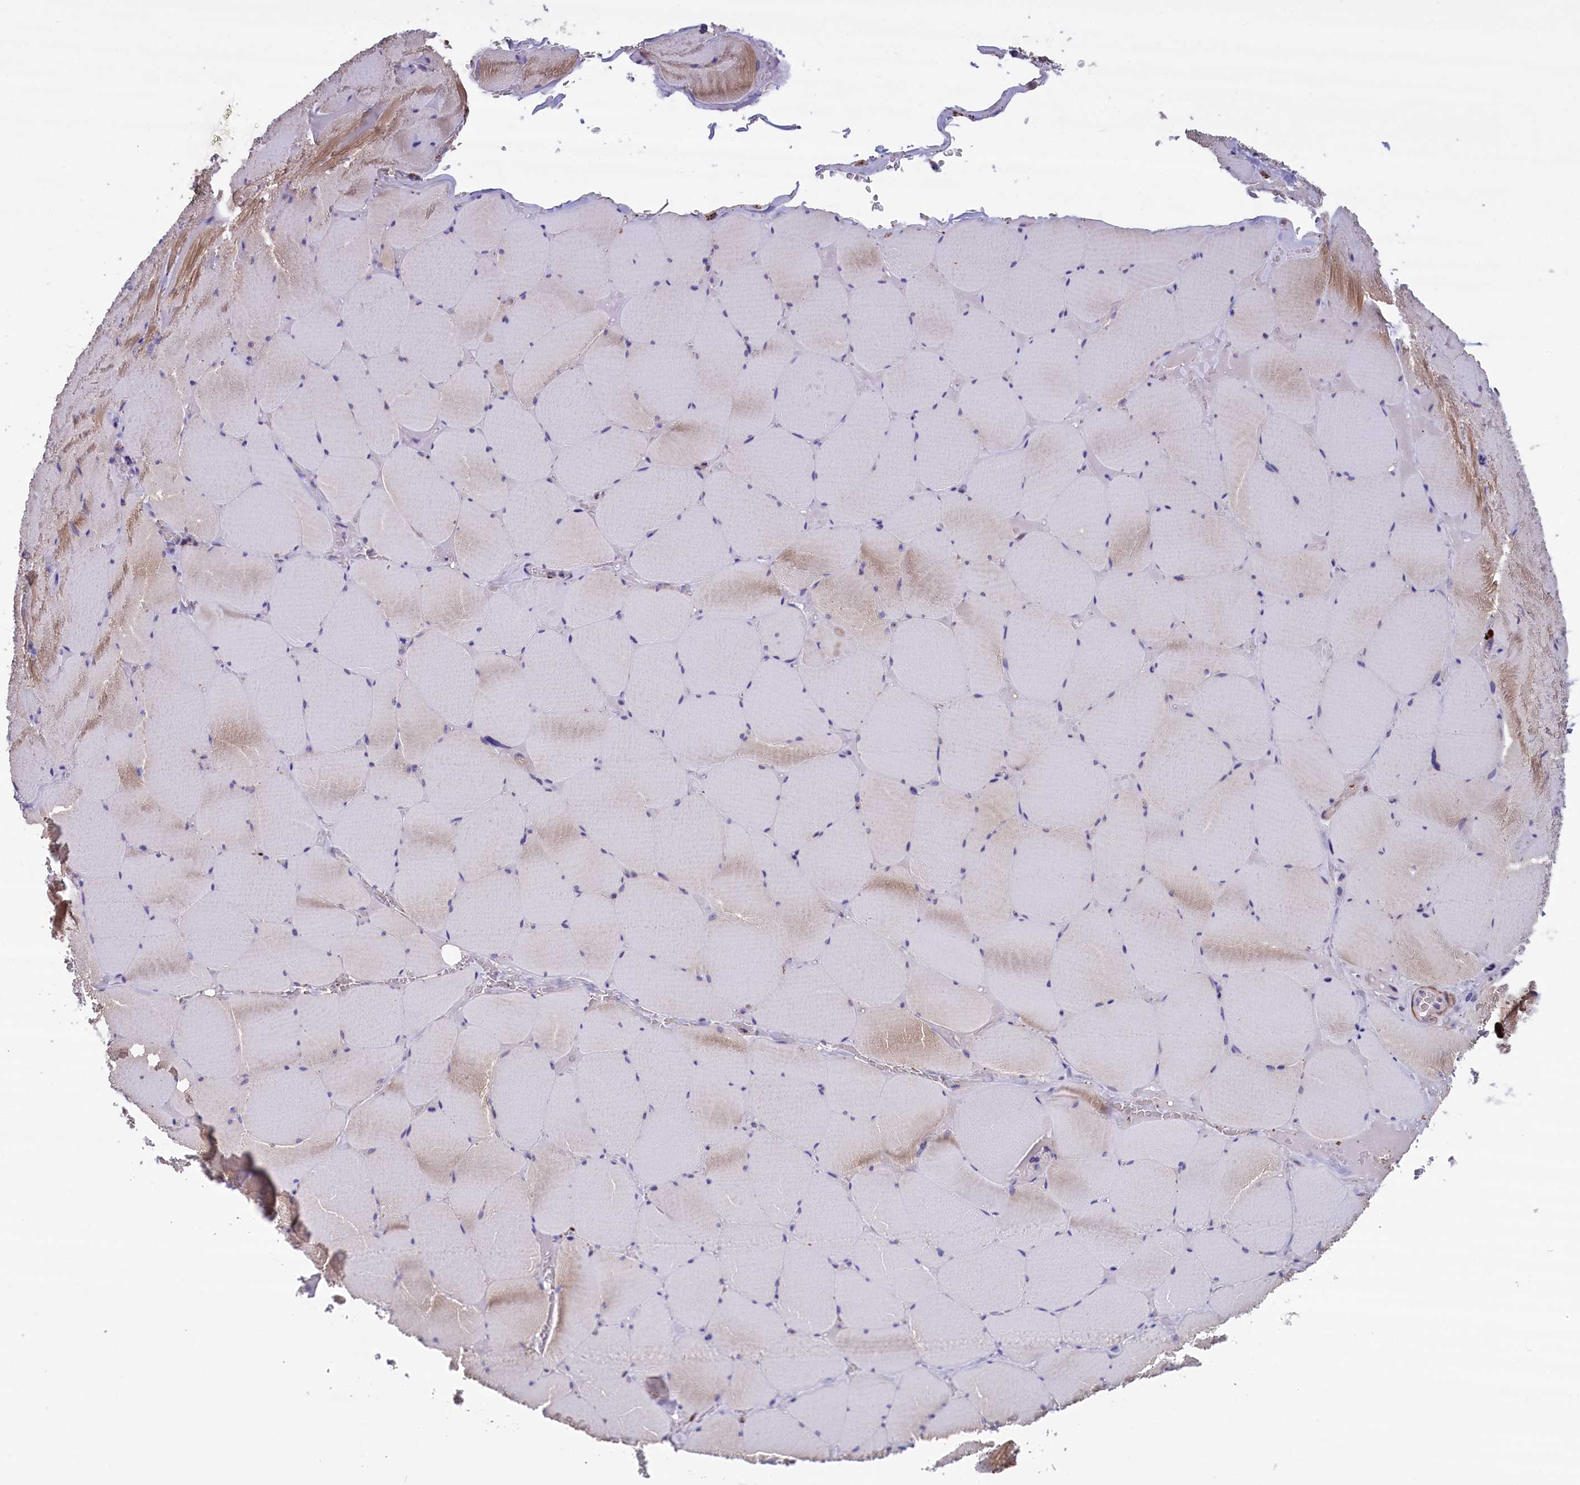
{"staining": {"intensity": "moderate", "quantity": "<25%", "location": "cytoplasmic/membranous"}, "tissue": "skeletal muscle", "cell_type": "Myocytes", "image_type": "normal", "snomed": [{"axis": "morphology", "description": "Normal tissue, NOS"}, {"axis": "topography", "description": "Skeletal muscle"}, {"axis": "topography", "description": "Head-Neck"}], "caption": "Immunohistochemical staining of unremarkable human skeletal muscle shows low levels of moderate cytoplasmic/membranous expression in approximately <25% of myocytes. The staining was performed using DAB, with brown indicating positive protein expression. Nuclei are stained blue with hematoxylin.", "gene": "HEATR3", "patient": {"sex": "male", "age": 66}}